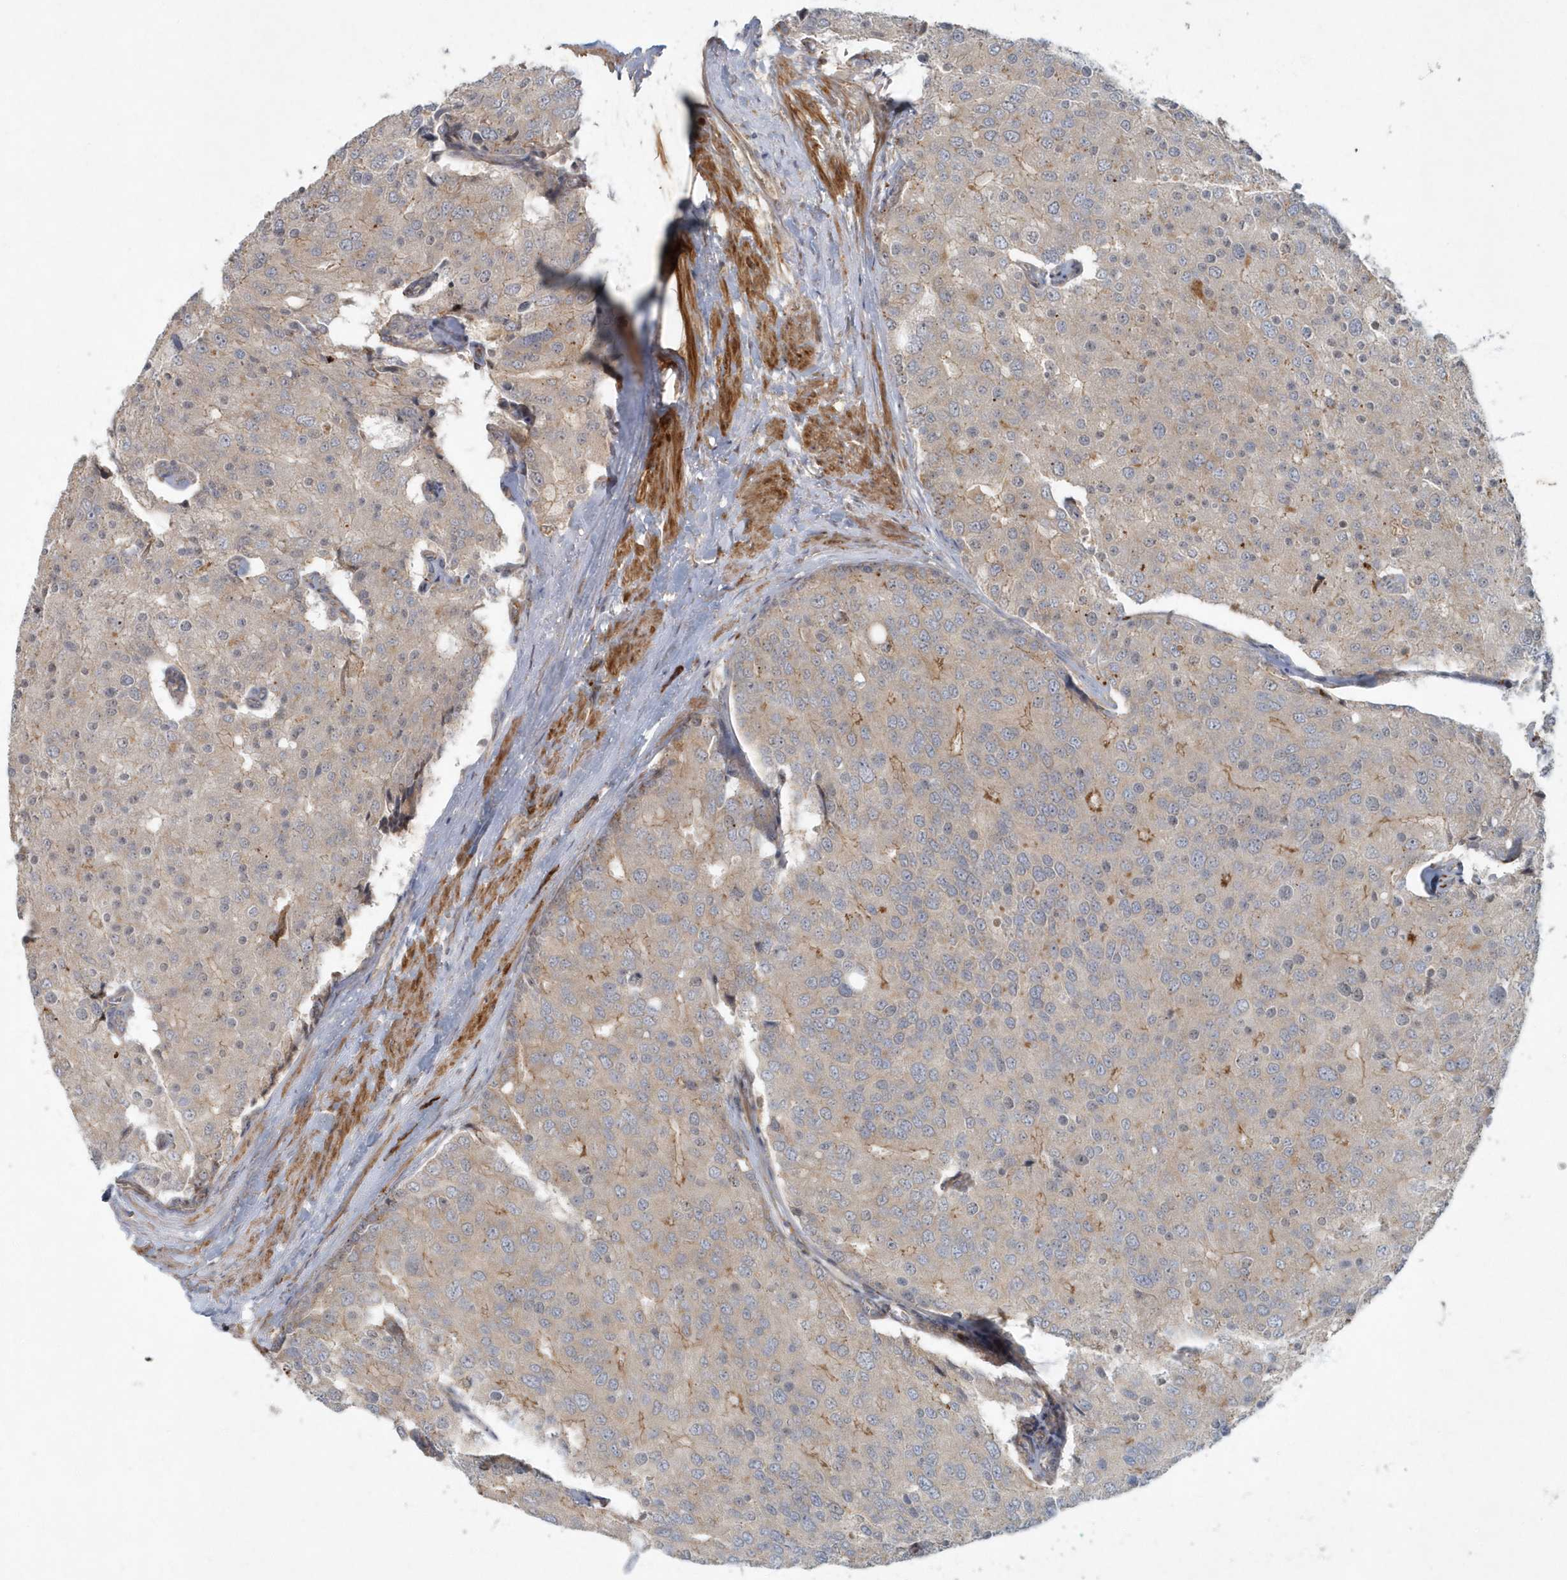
{"staining": {"intensity": "moderate", "quantity": "<25%", "location": "cytoplasmic/membranous"}, "tissue": "prostate cancer", "cell_type": "Tumor cells", "image_type": "cancer", "snomed": [{"axis": "morphology", "description": "Adenocarcinoma, High grade"}, {"axis": "topography", "description": "Prostate"}], "caption": "Prostate cancer (high-grade adenocarcinoma) stained for a protein displays moderate cytoplasmic/membranous positivity in tumor cells. (IHC, brightfield microscopy, high magnification).", "gene": "ARHGEF38", "patient": {"sex": "male", "age": 50}}